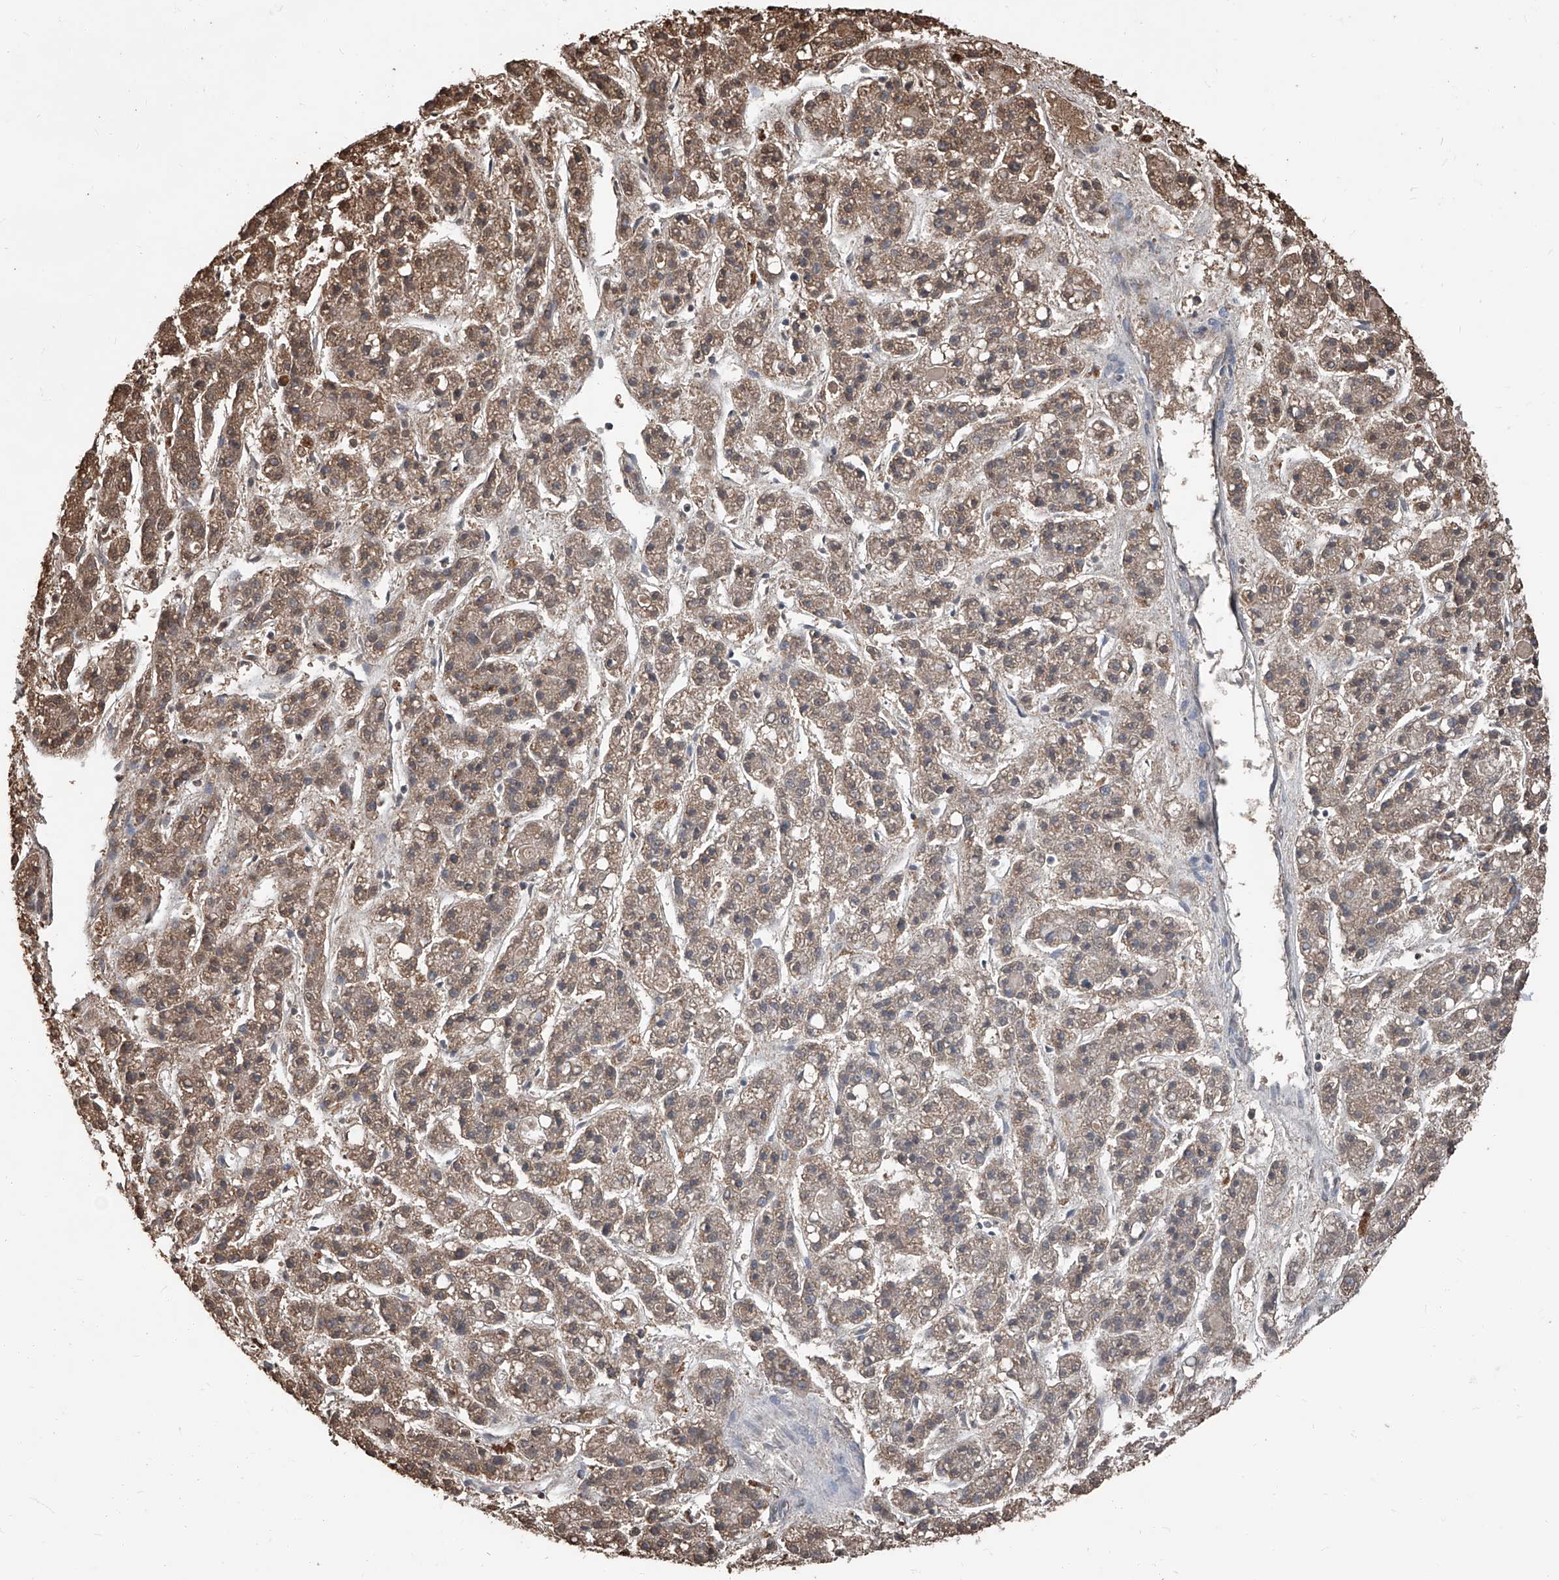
{"staining": {"intensity": "moderate", "quantity": ">75%", "location": "cytoplasmic/membranous"}, "tissue": "liver cancer", "cell_type": "Tumor cells", "image_type": "cancer", "snomed": [{"axis": "morphology", "description": "Carcinoma, Hepatocellular, NOS"}, {"axis": "topography", "description": "Liver"}], "caption": "Protein staining shows moderate cytoplasmic/membranous staining in about >75% of tumor cells in hepatocellular carcinoma (liver).", "gene": "STARD7", "patient": {"sex": "male", "age": 70}}